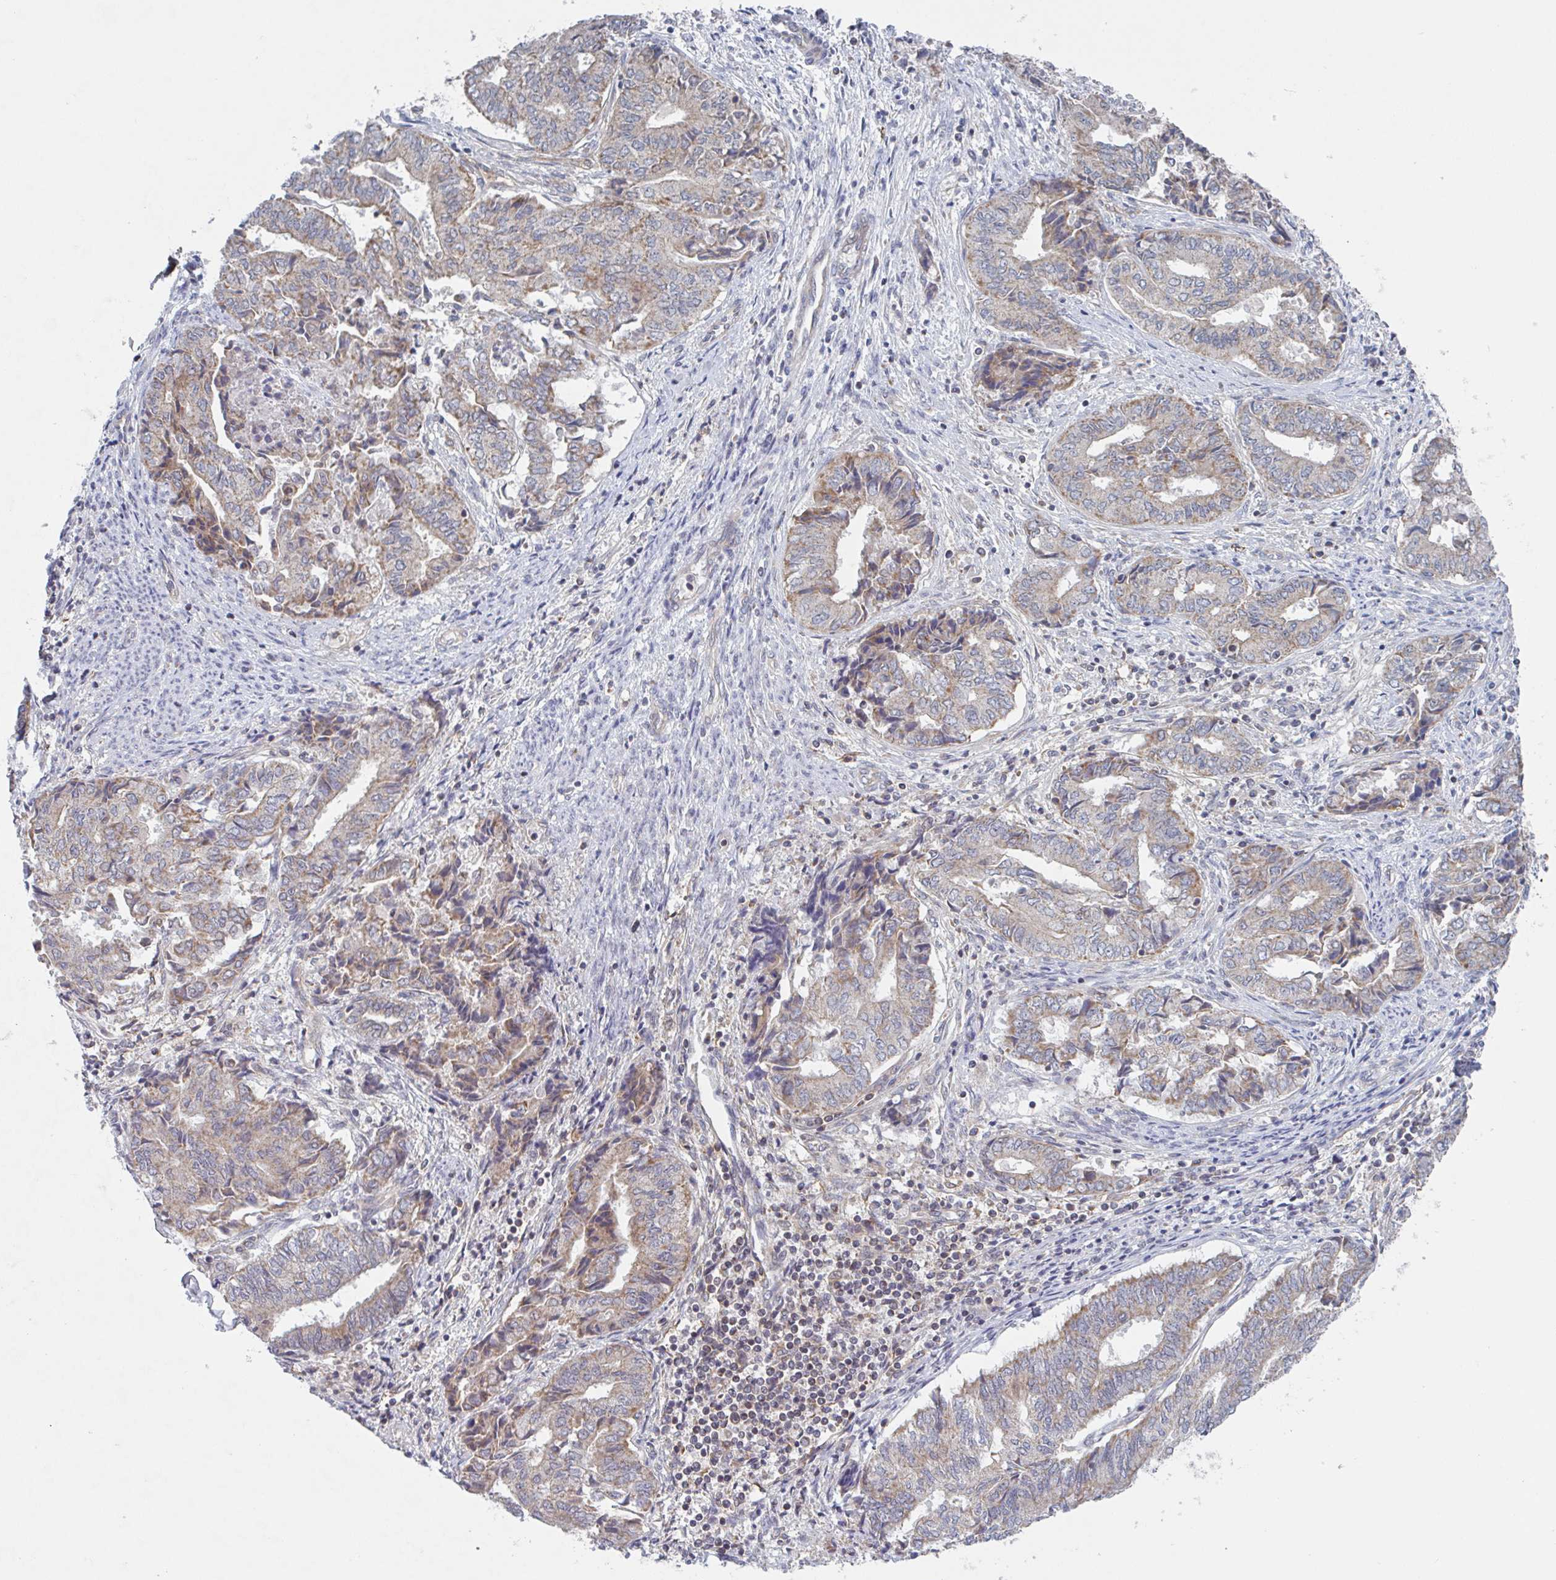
{"staining": {"intensity": "weak", "quantity": "25%-75%", "location": "cytoplasmic/membranous"}, "tissue": "endometrial cancer", "cell_type": "Tumor cells", "image_type": "cancer", "snomed": [{"axis": "morphology", "description": "Adenocarcinoma, NOS"}, {"axis": "topography", "description": "Endometrium"}], "caption": "Immunohistochemistry micrograph of neoplastic tissue: adenocarcinoma (endometrial) stained using immunohistochemistry (IHC) displays low levels of weak protein expression localized specifically in the cytoplasmic/membranous of tumor cells, appearing as a cytoplasmic/membranous brown color.", "gene": "SURF1", "patient": {"sex": "female", "age": 80}}